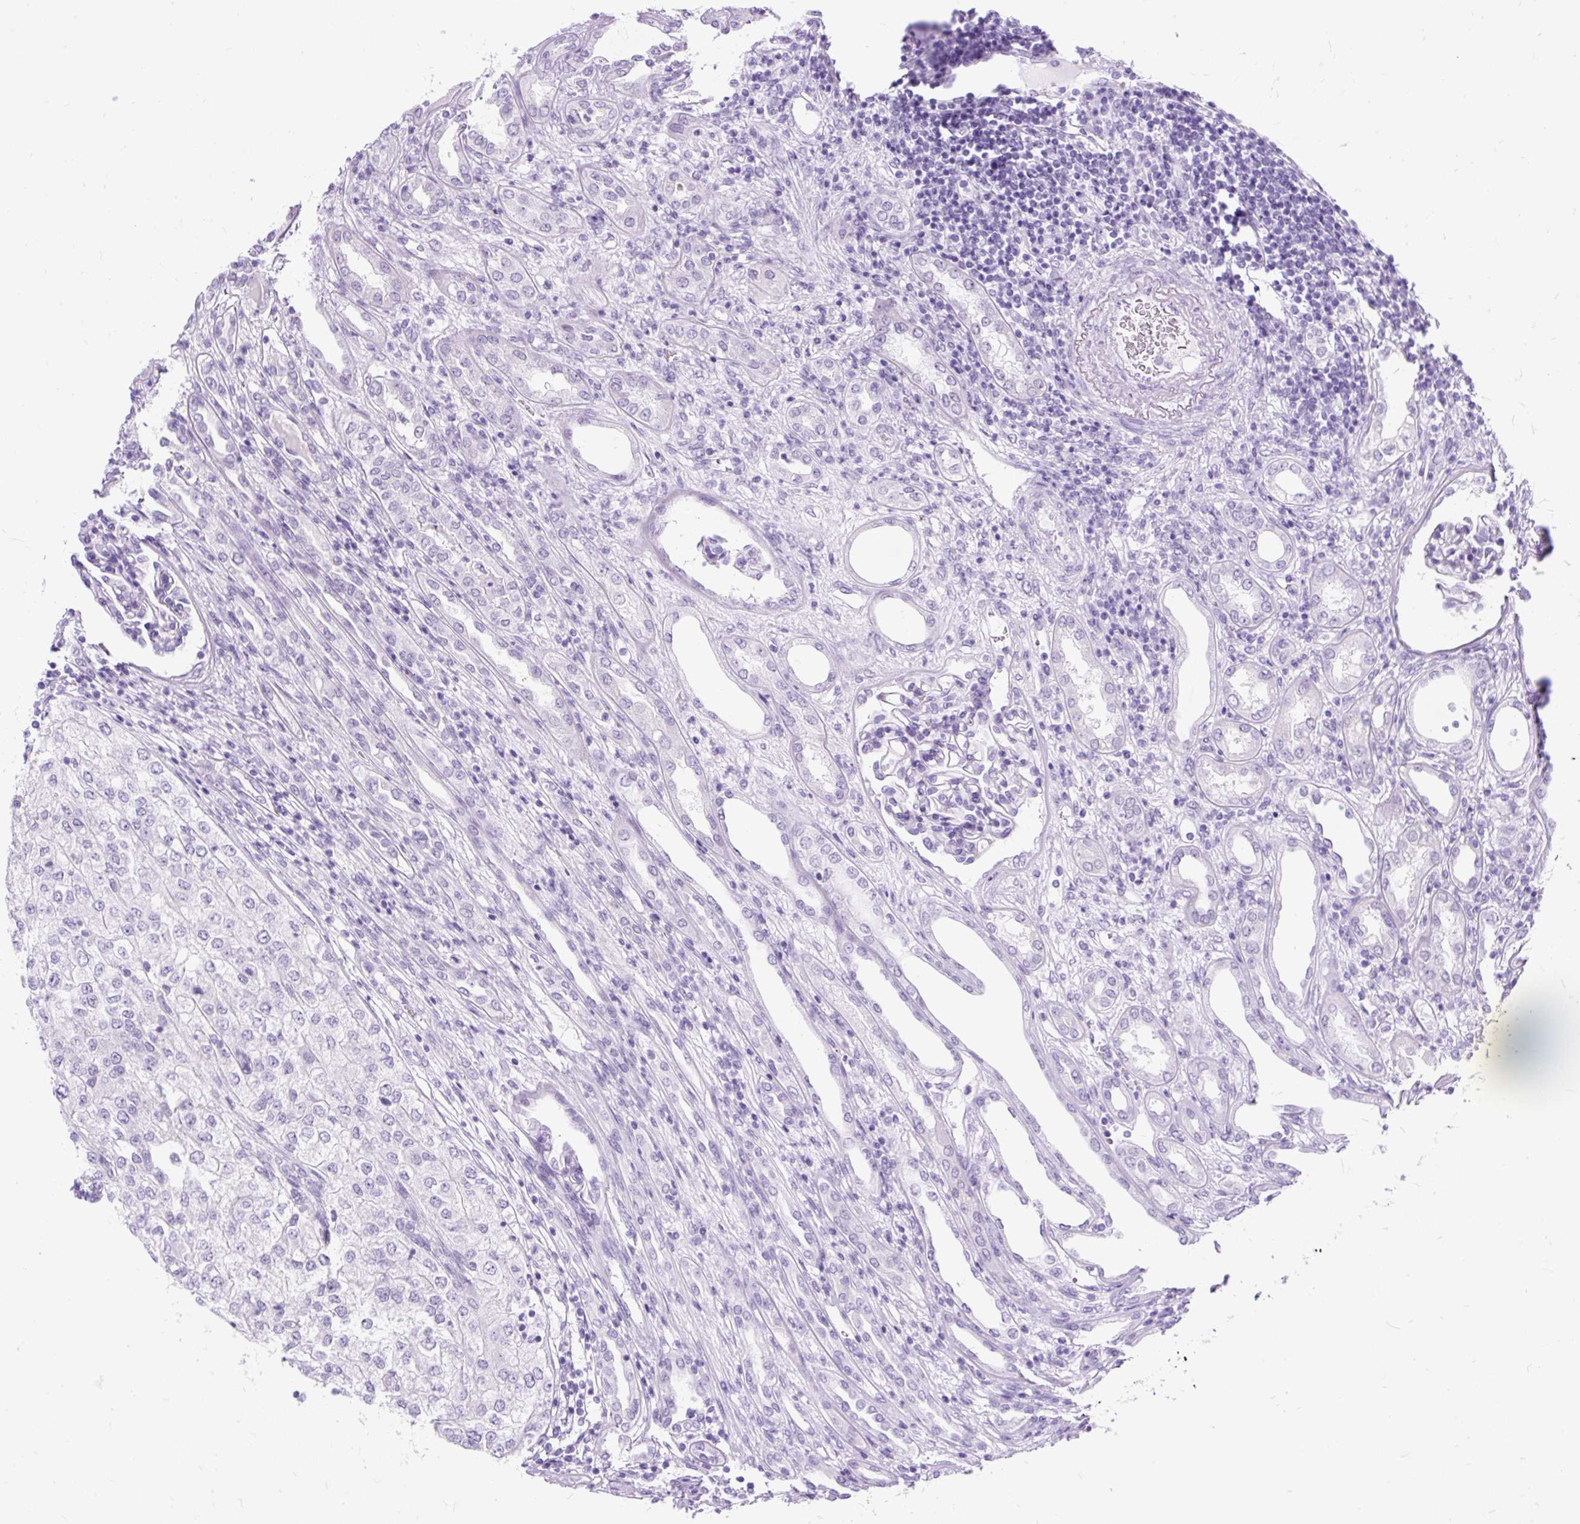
{"staining": {"intensity": "negative", "quantity": "none", "location": "none"}, "tissue": "renal cancer", "cell_type": "Tumor cells", "image_type": "cancer", "snomed": [{"axis": "morphology", "description": "Adenocarcinoma, NOS"}, {"axis": "topography", "description": "Kidney"}], "caption": "Renal cancer (adenocarcinoma) was stained to show a protein in brown. There is no significant staining in tumor cells.", "gene": "SCGB1A1", "patient": {"sex": "female", "age": 54}}